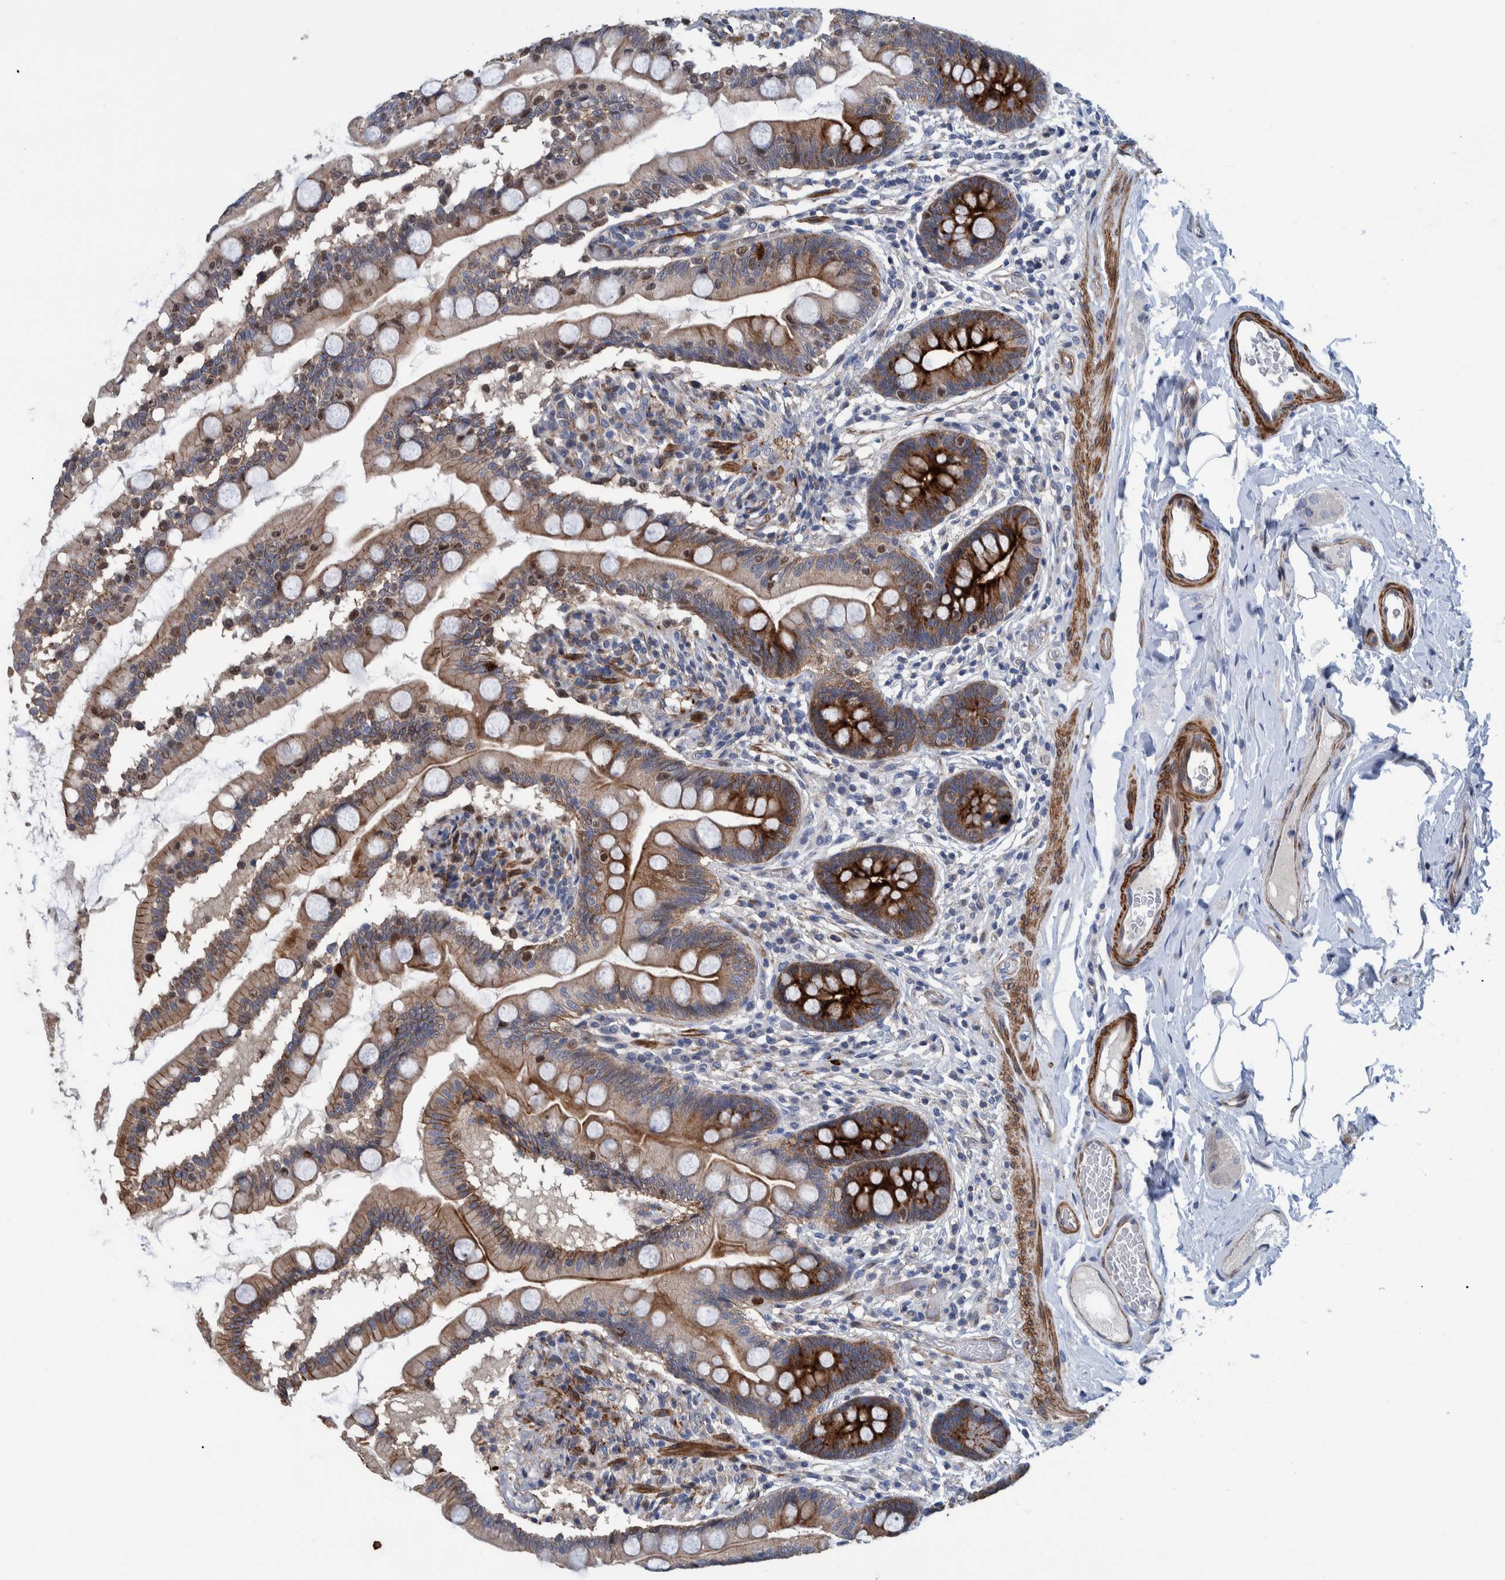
{"staining": {"intensity": "strong", "quantity": "25%-75%", "location": "cytoplasmic/membranous"}, "tissue": "small intestine", "cell_type": "Glandular cells", "image_type": "normal", "snomed": [{"axis": "morphology", "description": "Normal tissue, NOS"}, {"axis": "topography", "description": "Small intestine"}], "caption": "Glandular cells demonstrate strong cytoplasmic/membranous staining in about 25%-75% of cells in unremarkable small intestine. Immunohistochemistry (ihc) stains the protein of interest in brown and the nuclei are stained blue.", "gene": "MKS1", "patient": {"sex": "female", "age": 56}}